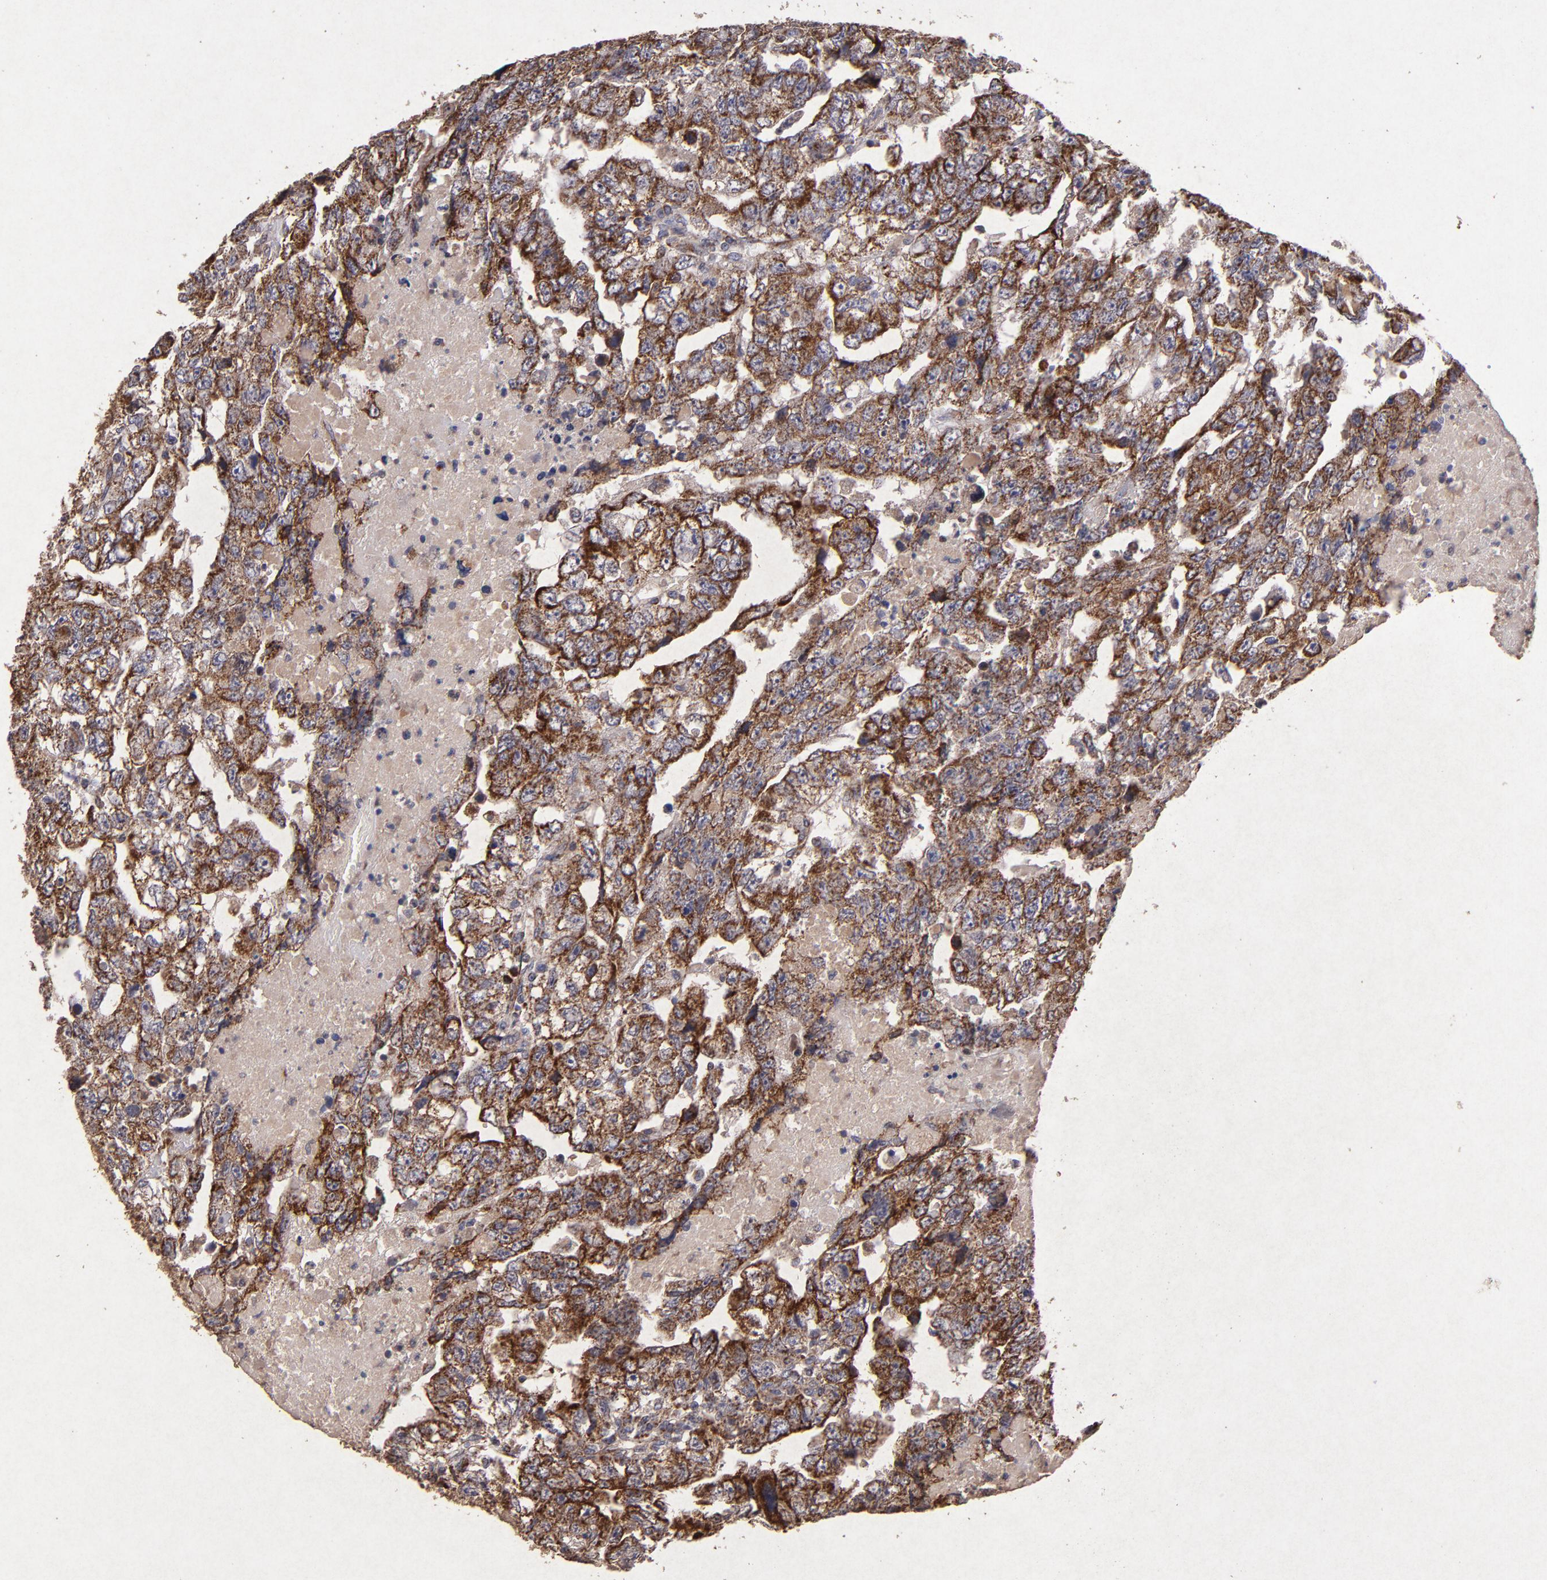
{"staining": {"intensity": "moderate", "quantity": ">75%", "location": "cytoplasmic/membranous"}, "tissue": "testis cancer", "cell_type": "Tumor cells", "image_type": "cancer", "snomed": [{"axis": "morphology", "description": "Carcinoma, Embryonal, NOS"}, {"axis": "topography", "description": "Testis"}], "caption": "Brown immunohistochemical staining in testis cancer demonstrates moderate cytoplasmic/membranous staining in about >75% of tumor cells. (DAB = brown stain, brightfield microscopy at high magnification).", "gene": "TIMM9", "patient": {"sex": "male", "age": 36}}